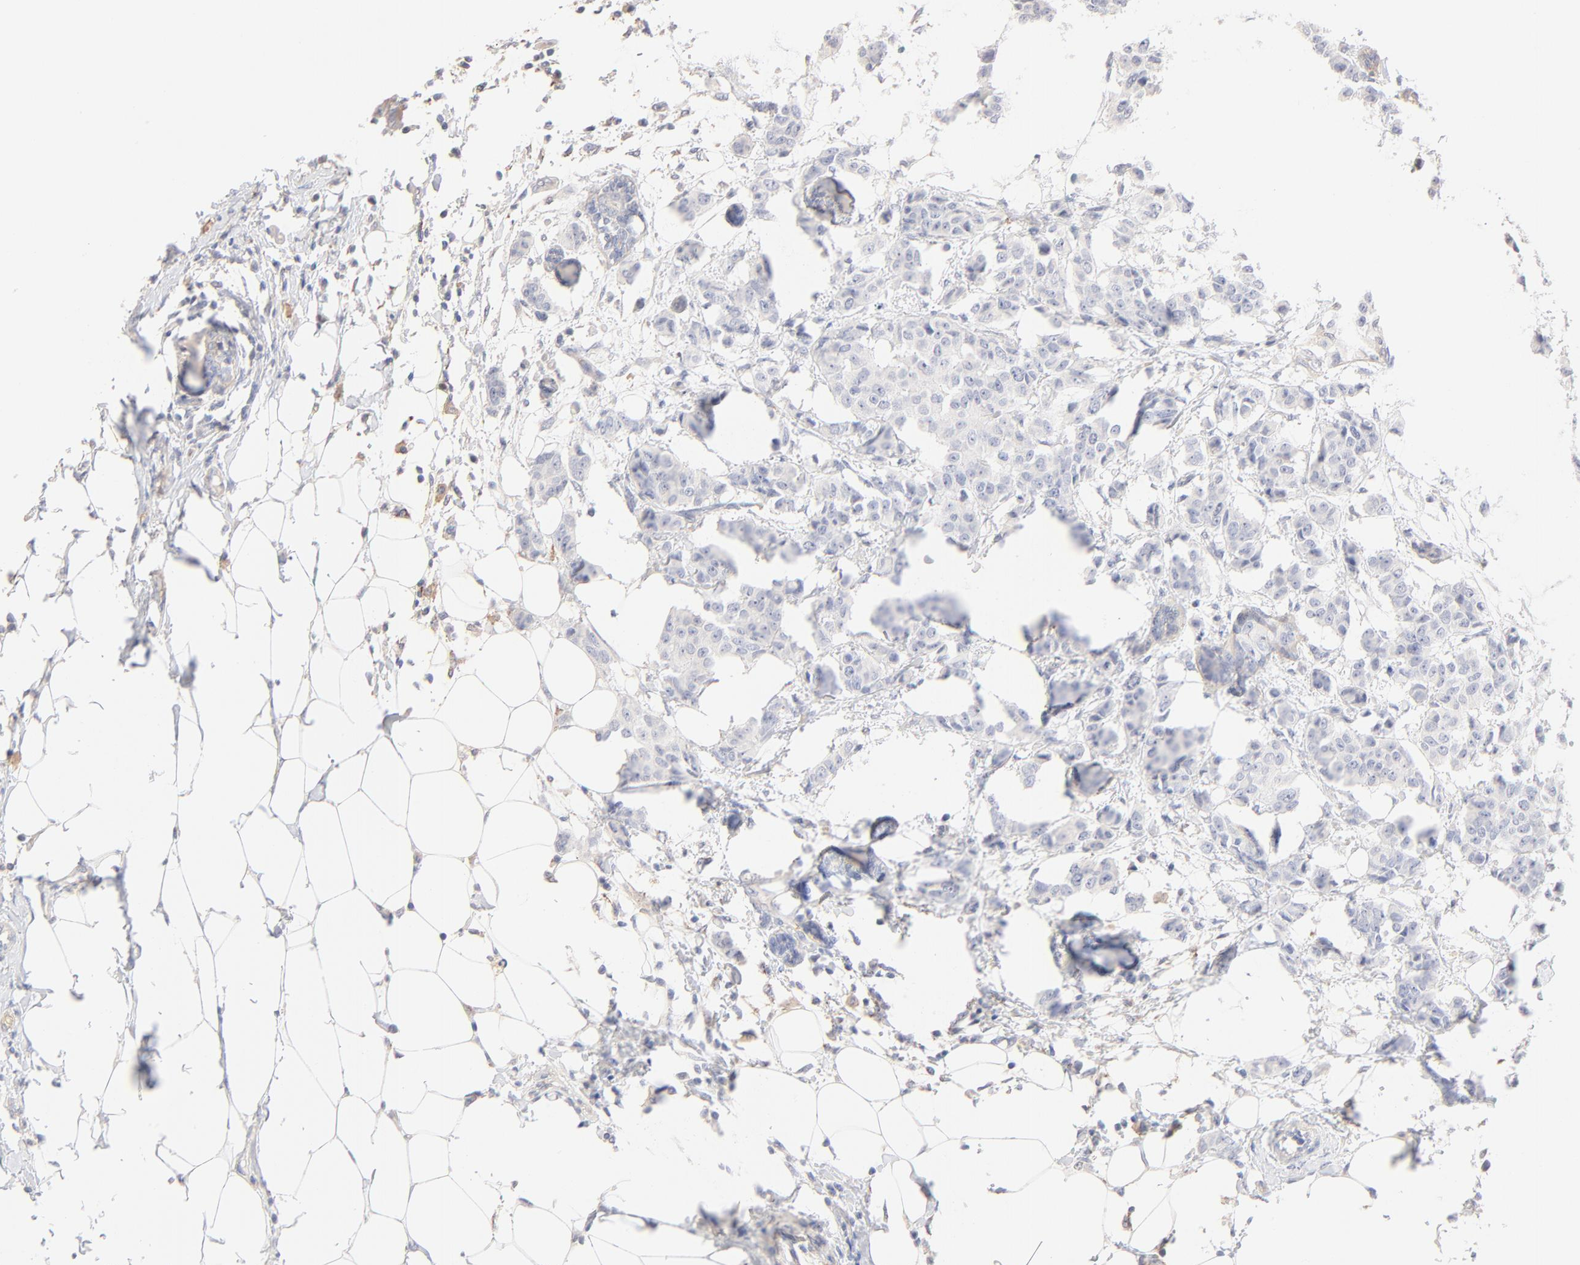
{"staining": {"intensity": "negative", "quantity": "none", "location": "none"}, "tissue": "breast cancer", "cell_type": "Tumor cells", "image_type": "cancer", "snomed": [{"axis": "morphology", "description": "Duct carcinoma"}, {"axis": "topography", "description": "Breast"}], "caption": "DAB (3,3'-diaminobenzidine) immunohistochemical staining of breast cancer shows no significant staining in tumor cells. (DAB IHC, high magnification).", "gene": "SPTB", "patient": {"sex": "female", "age": 40}}